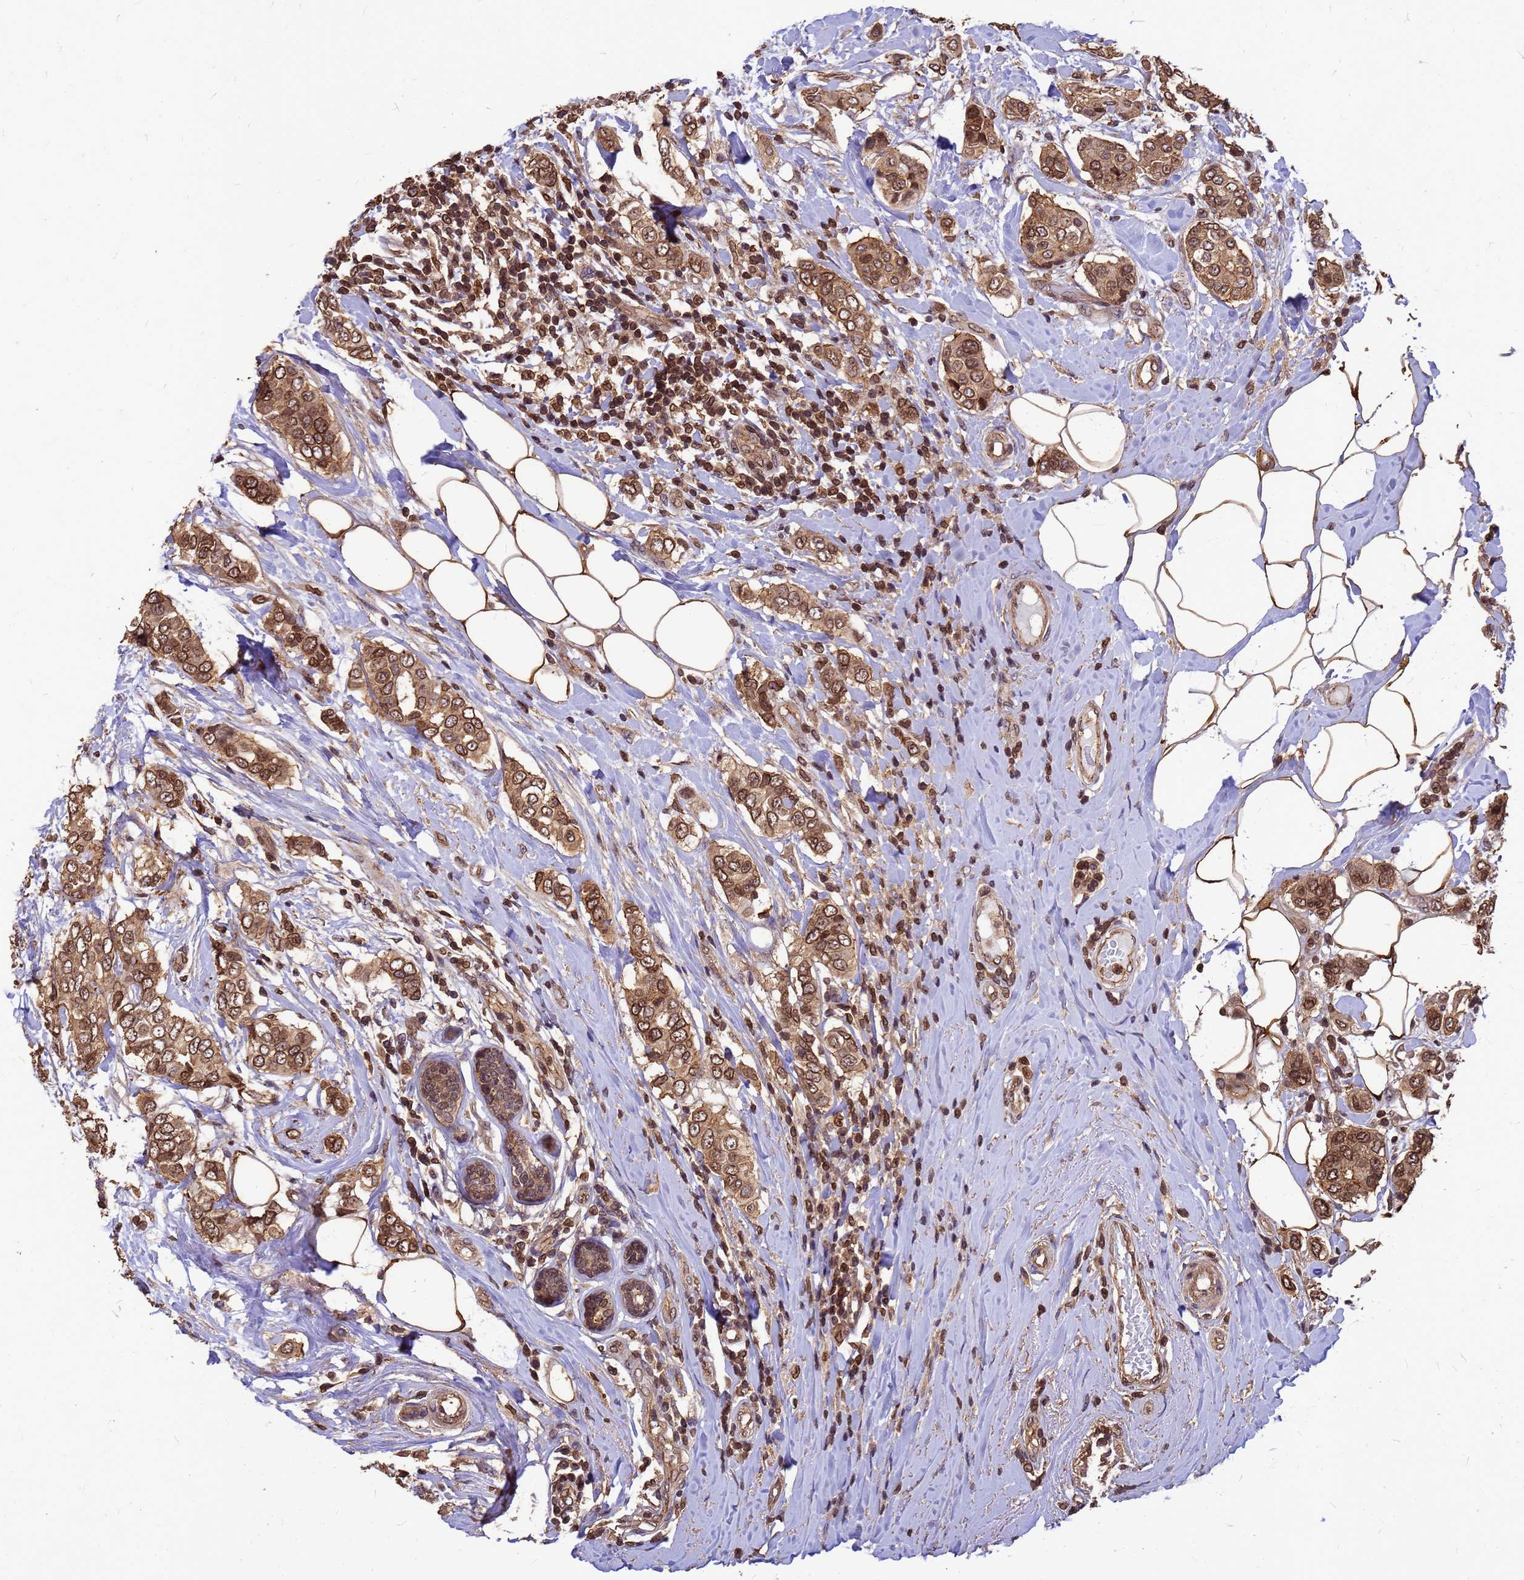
{"staining": {"intensity": "moderate", "quantity": ">75%", "location": "cytoplasmic/membranous,nuclear"}, "tissue": "breast cancer", "cell_type": "Tumor cells", "image_type": "cancer", "snomed": [{"axis": "morphology", "description": "Lobular carcinoma"}, {"axis": "topography", "description": "Breast"}], "caption": "Human breast lobular carcinoma stained with a protein marker displays moderate staining in tumor cells.", "gene": "C1orf35", "patient": {"sex": "female", "age": 51}}